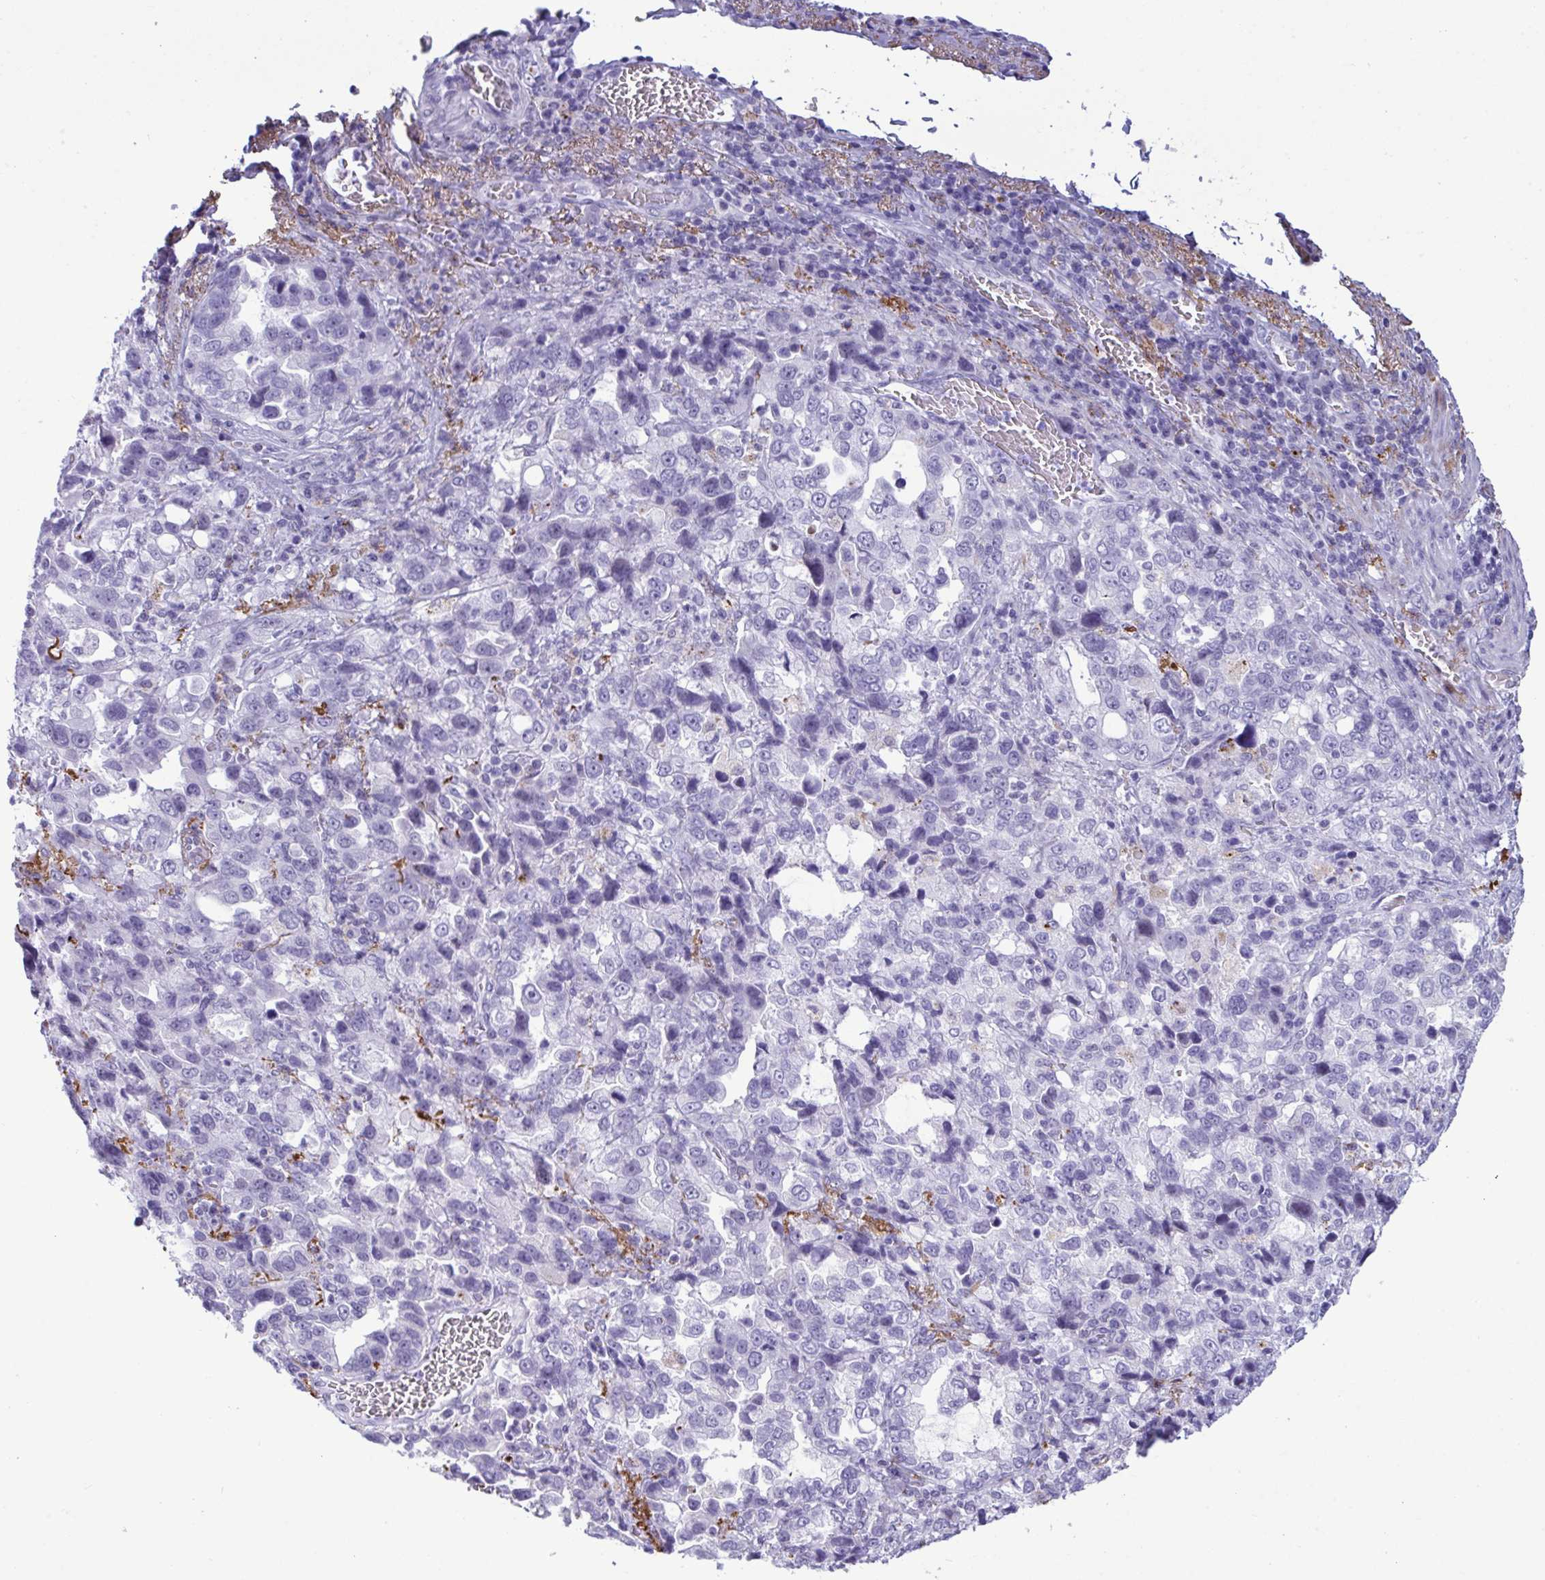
{"staining": {"intensity": "negative", "quantity": "none", "location": "none"}, "tissue": "stomach cancer", "cell_type": "Tumor cells", "image_type": "cancer", "snomed": [{"axis": "morphology", "description": "Adenocarcinoma, NOS"}, {"axis": "topography", "description": "Stomach, upper"}], "caption": "The image reveals no significant expression in tumor cells of stomach cancer (adenocarcinoma).", "gene": "ELN", "patient": {"sex": "female", "age": 81}}